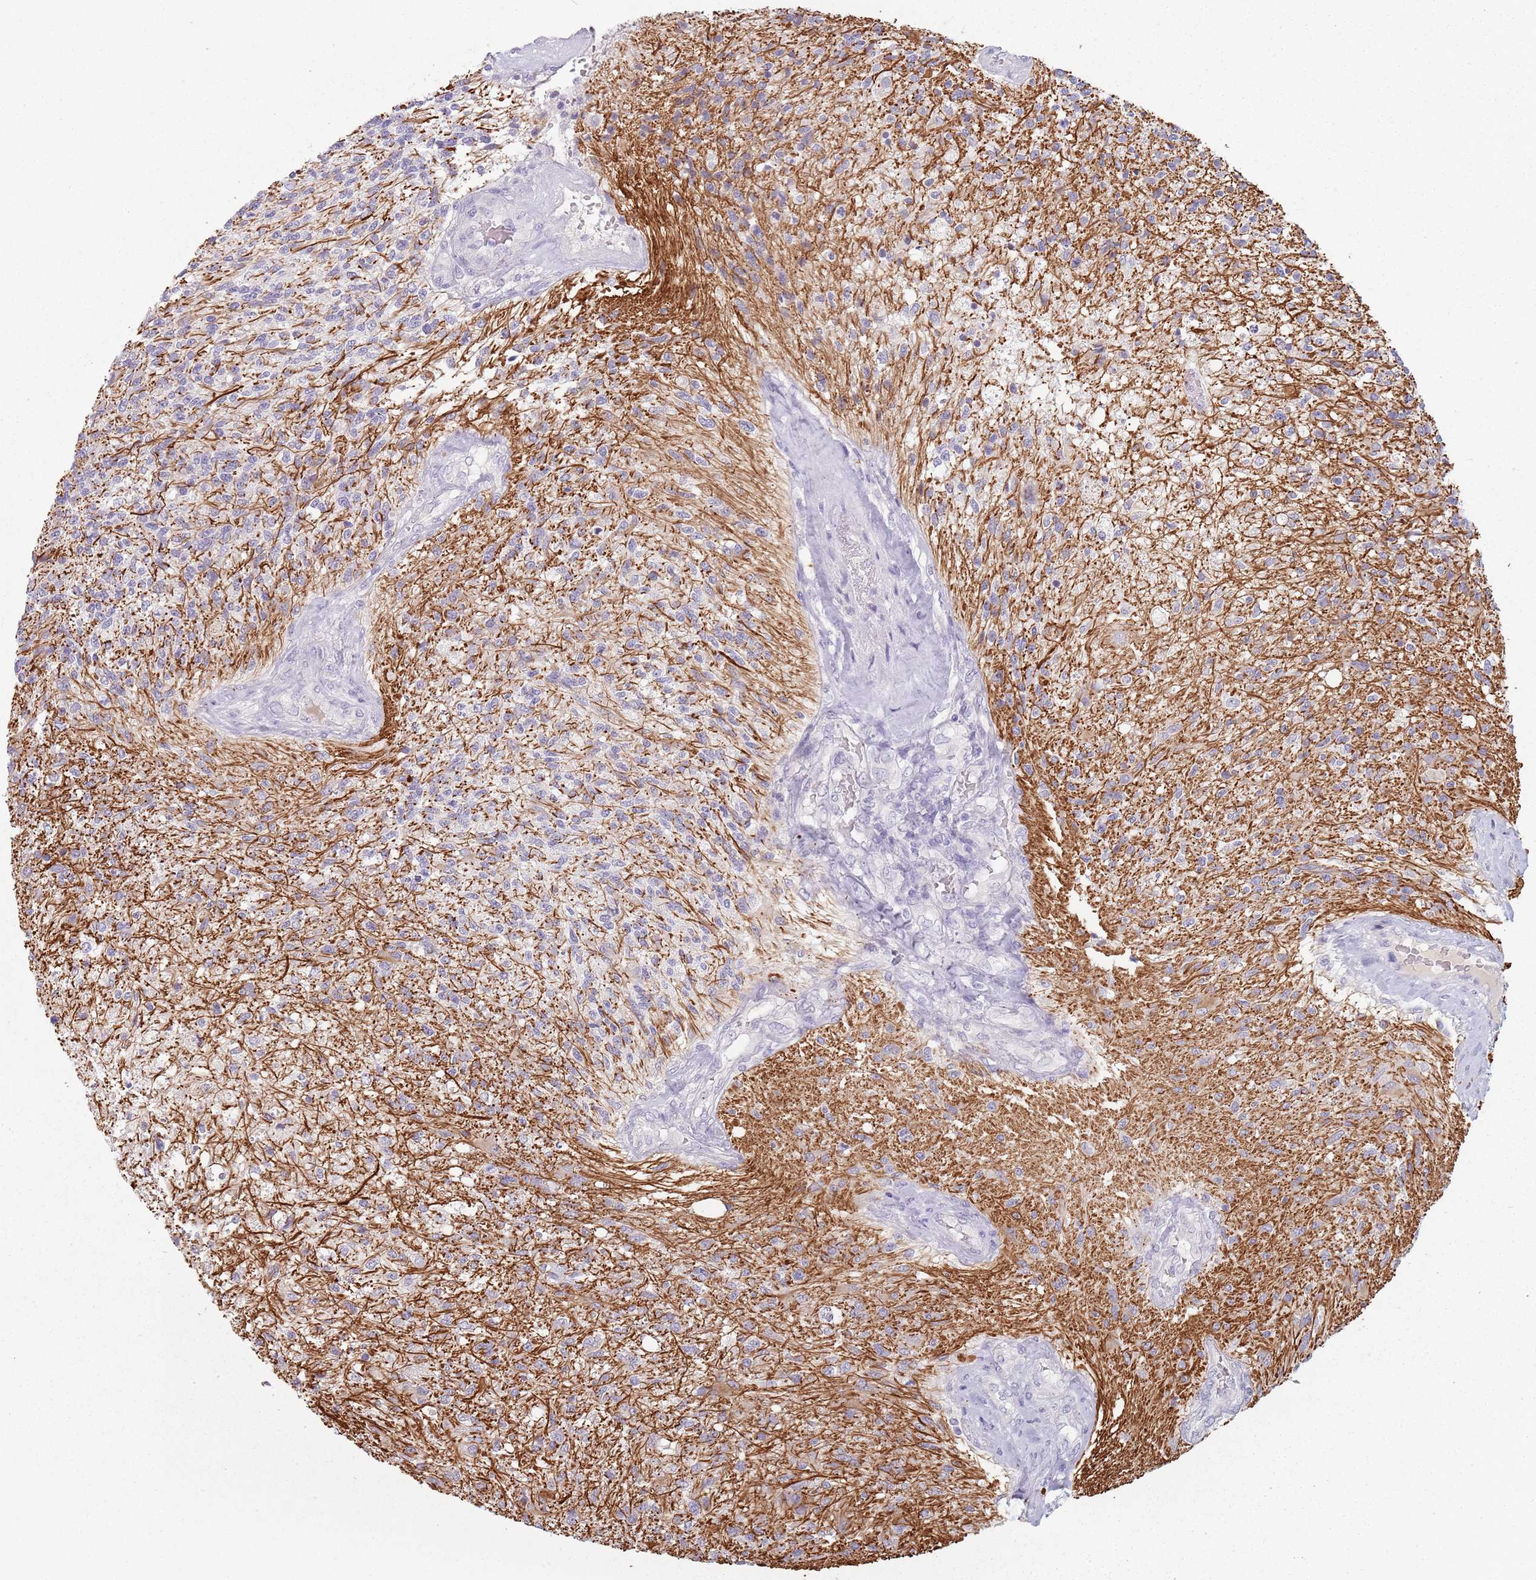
{"staining": {"intensity": "negative", "quantity": "none", "location": "none"}, "tissue": "glioma", "cell_type": "Tumor cells", "image_type": "cancer", "snomed": [{"axis": "morphology", "description": "Glioma, malignant, High grade"}, {"axis": "topography", "description": "Brain"}], "caption": "Immunohistochemistry micrograph of glioma stained for a protein (brown), which displays no expression in tumor cells.", "gene": "CEP19", "patient": {"sex": "male", "age": 56}}